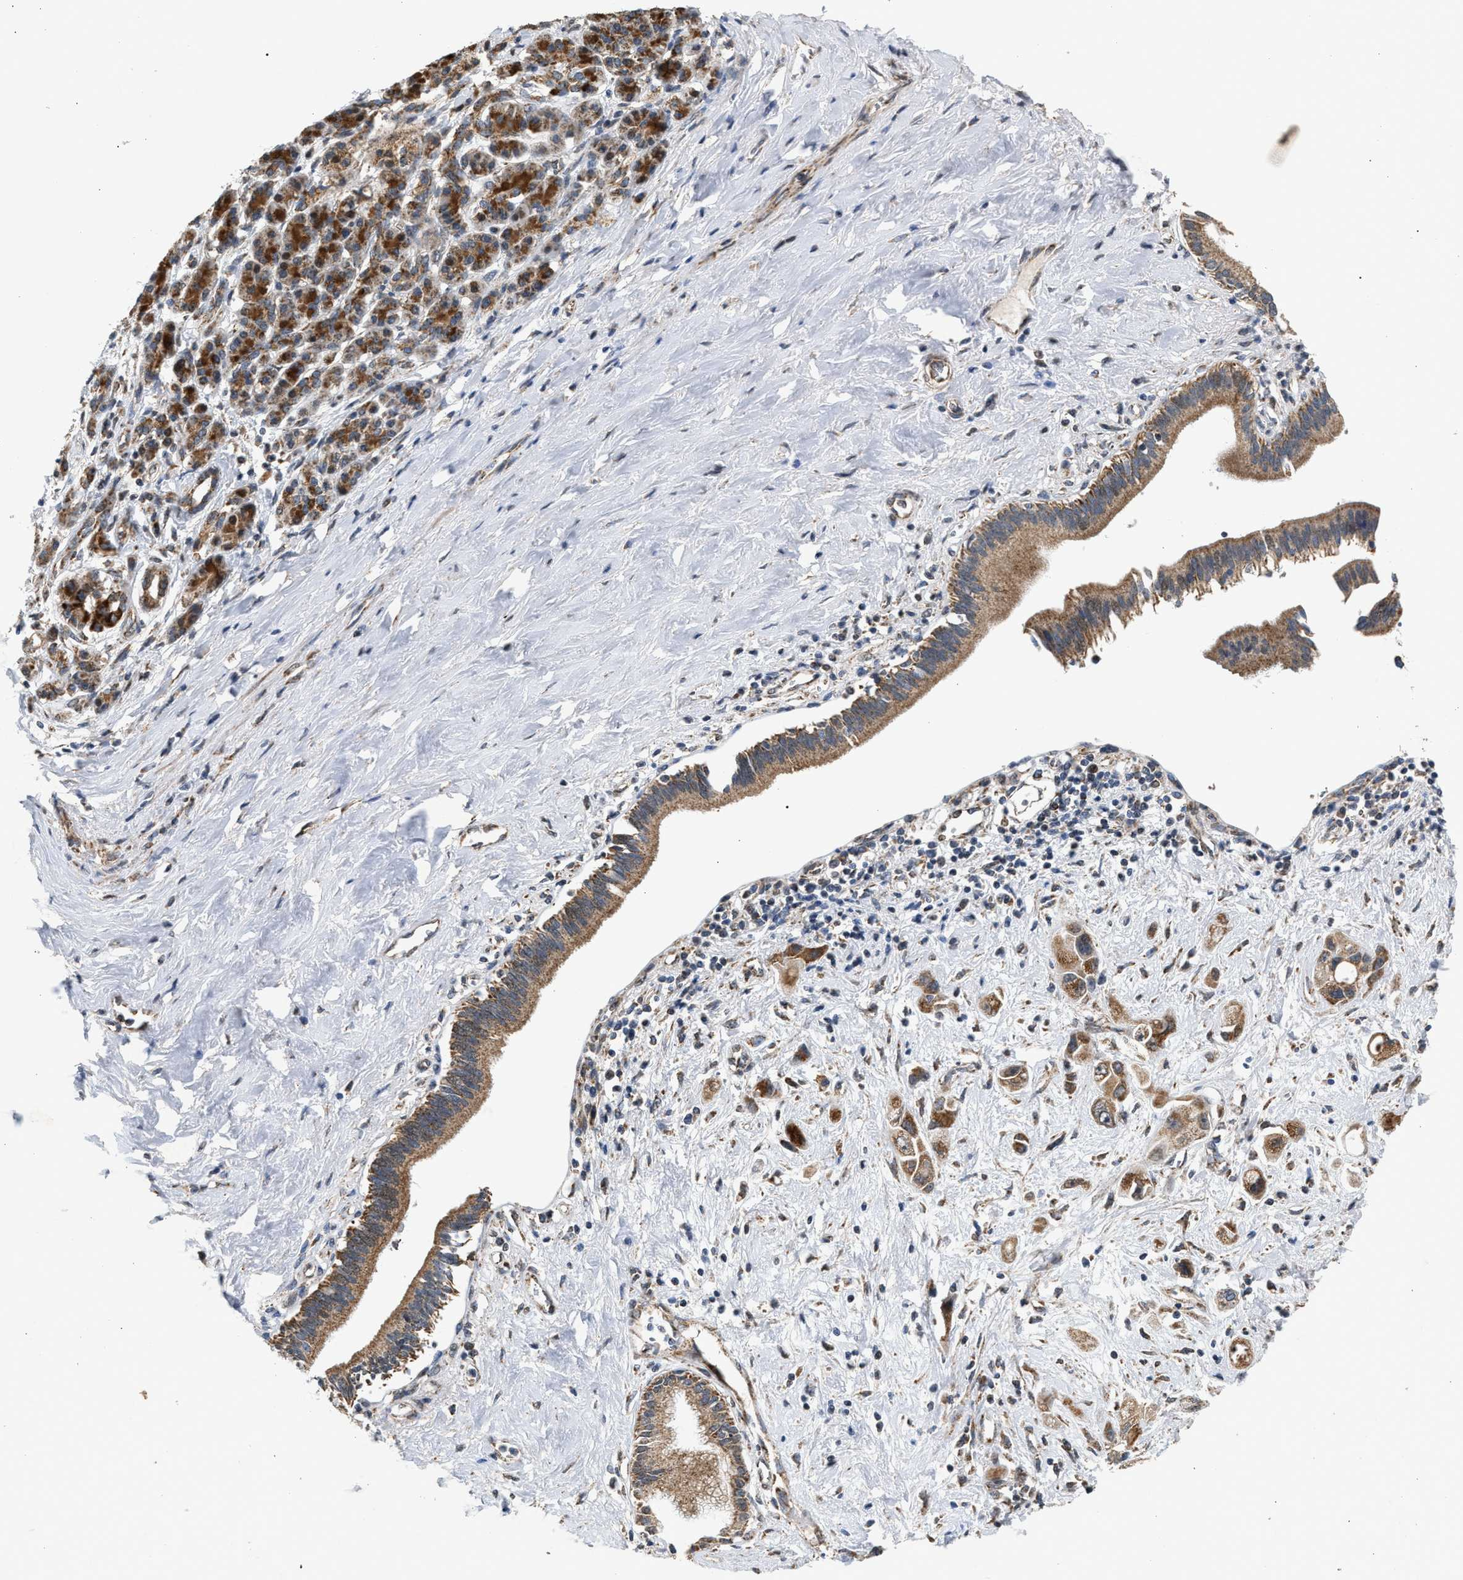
{"staining": {"intensity": "moderate", "quantity": ">75%", "location": "cytoplasmic/membranous"}, "tissue": "pancreatic cancer", "cell_type": "Tumor cells", "image_type": "cancer", "snomed": [{"axis": "morphology", "description": "Adenocarcinoma, NOS"}, {"axis": "topography", "description": "Pancreas"}], "caption": "A histopathology image showing moderate cytoplasmic/membranous expression in about >75% of tumor cells in pancreatic cancer, as visualized by brown immunohistochemical staining.", "gene": "TACO1", "patient": {"sex": "female", "age": 66}}